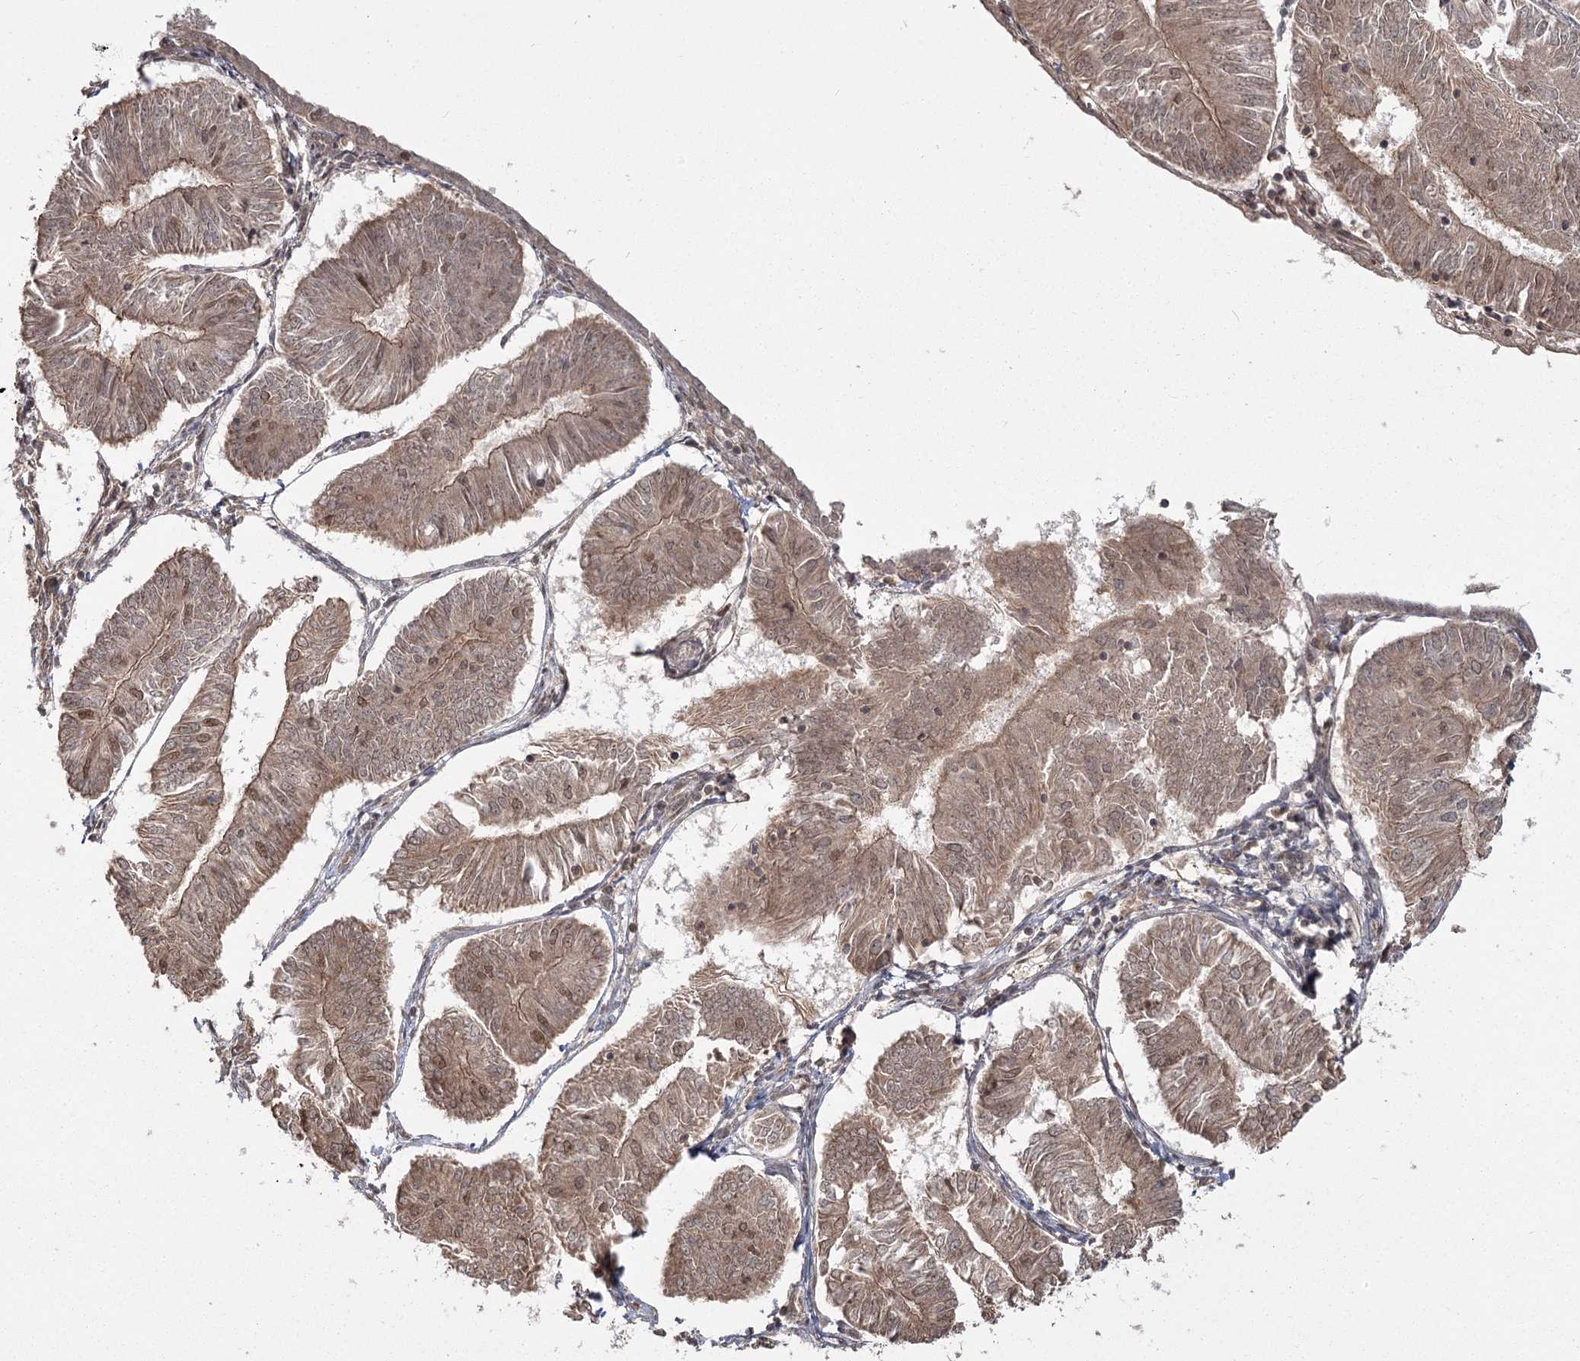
{"staining": {"intensity": "moderate", "quantity": ">75%", "location": "cytoplasmic/membranous,nuclear"}, "tissue": "endometrial cancer", "cell_type": "Tumor cells", "image_type": "cancer", "snomed": [{"axis": "morphology", "description": "Adenocarcinoma, NOS"}, {"axis": "topography", "description": "Endometrium"}], "caption": "Immunohistochemical staining of endometrial cancer demonstrates moderate cytoplasmic/membranous and nuclear protein positivity in approximately >75% of tumor cells. Nuclei are stained in blue.", "gene": "R3HDM2", "patient": {"sex": "female", "age": 58}}